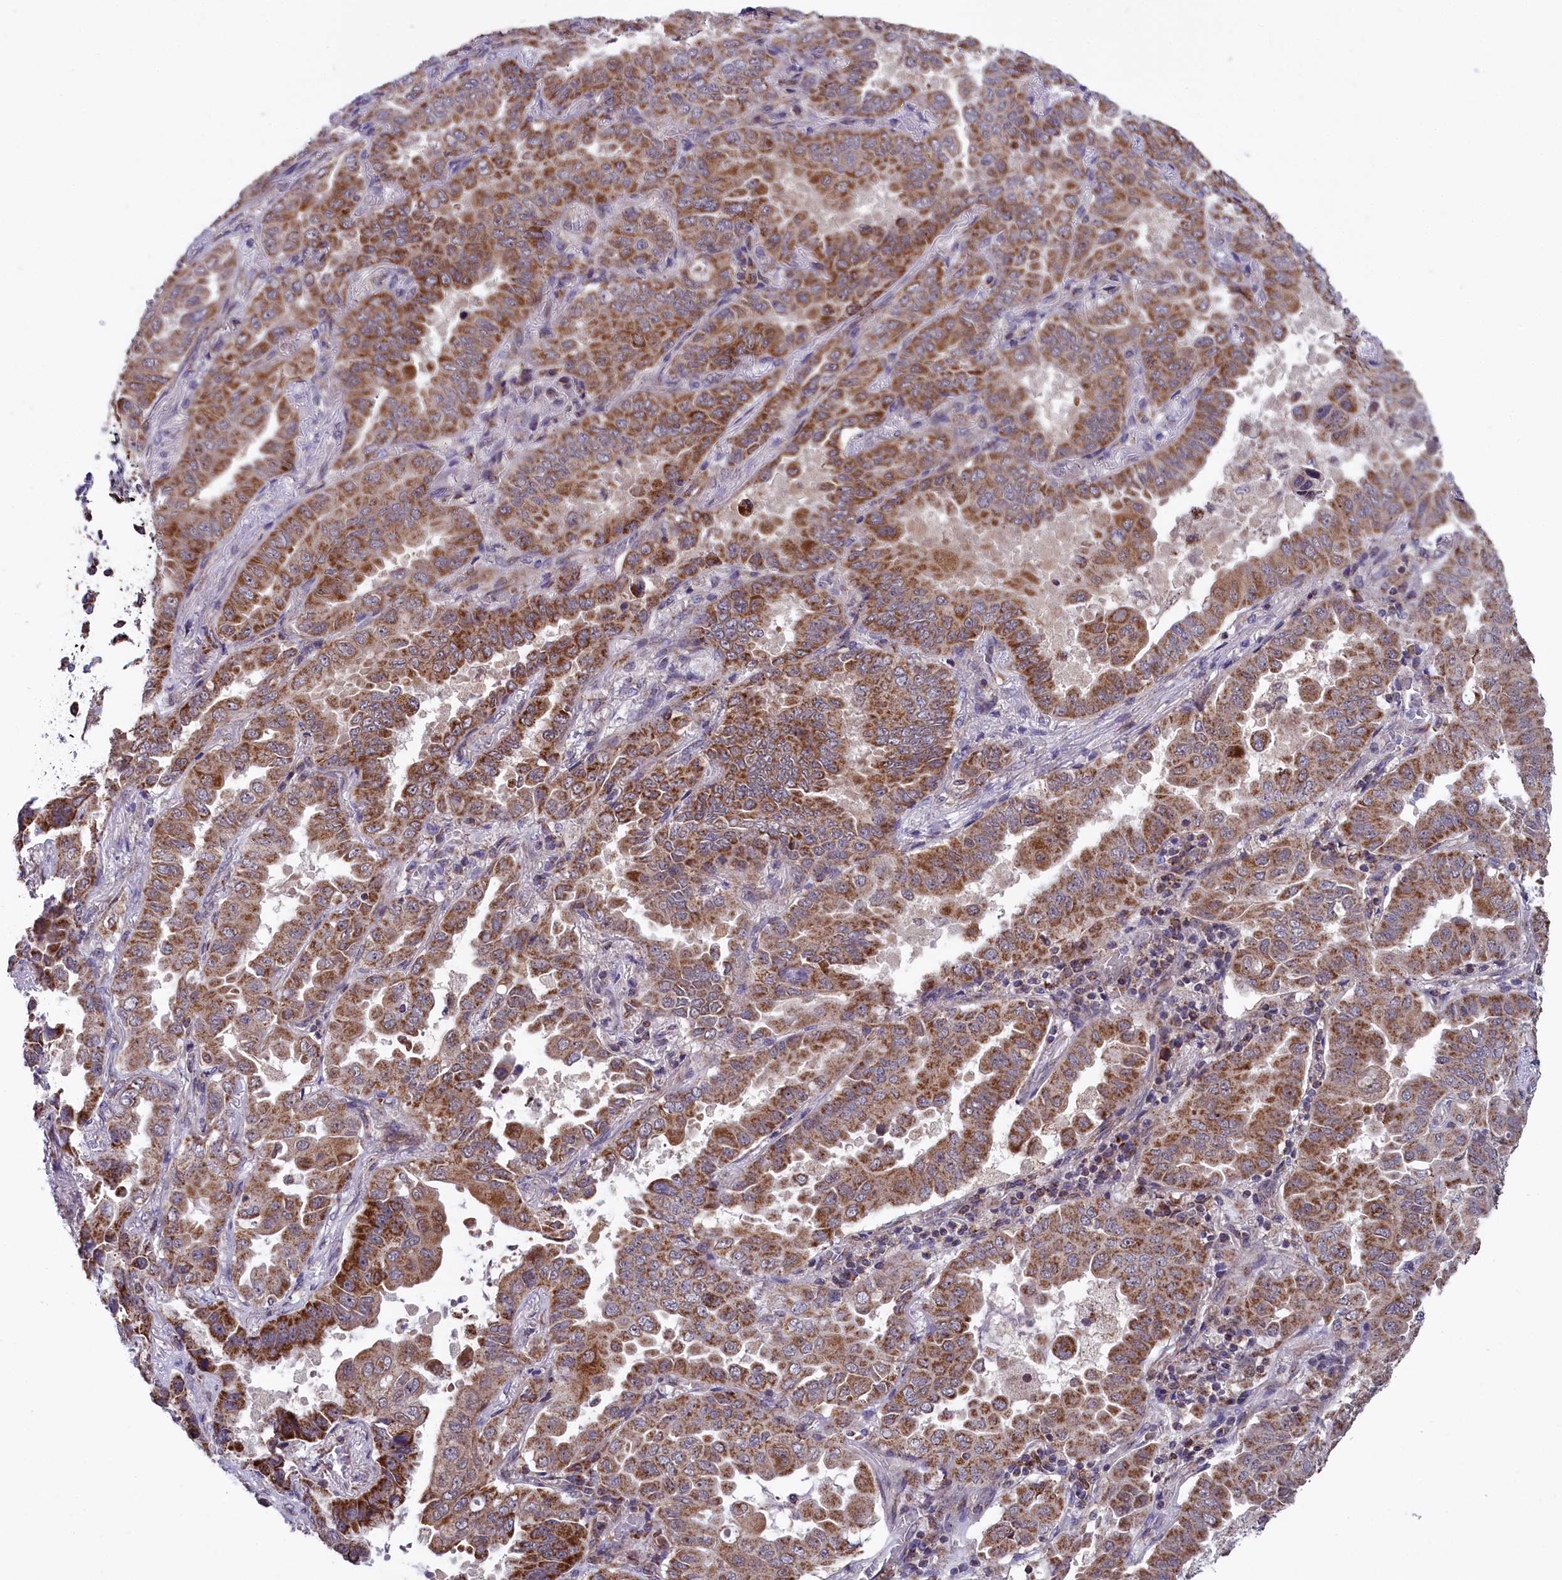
{"staining": {"intensity": "moderate", "quantity": ">75%", "location": "cytoplasmic/membranous"}, "tissue": "lung cancer", "cell_type": "Tumor cells", "image_type": "cancer", "snomed": [{"axis": "morphology", "description": "Adenocarcinoma, NOS"}, {"axis": "topography", "description": "Lung"}], "caption": "Immunohistochemical staining of human lung adenocarcinoma exhibits medium levels of moderate cytoplasmic/membranous protein positivity in about >75% of tumor cells.", "gene": "TIMM44", "patient": {"sex": "male", "age": 64}}